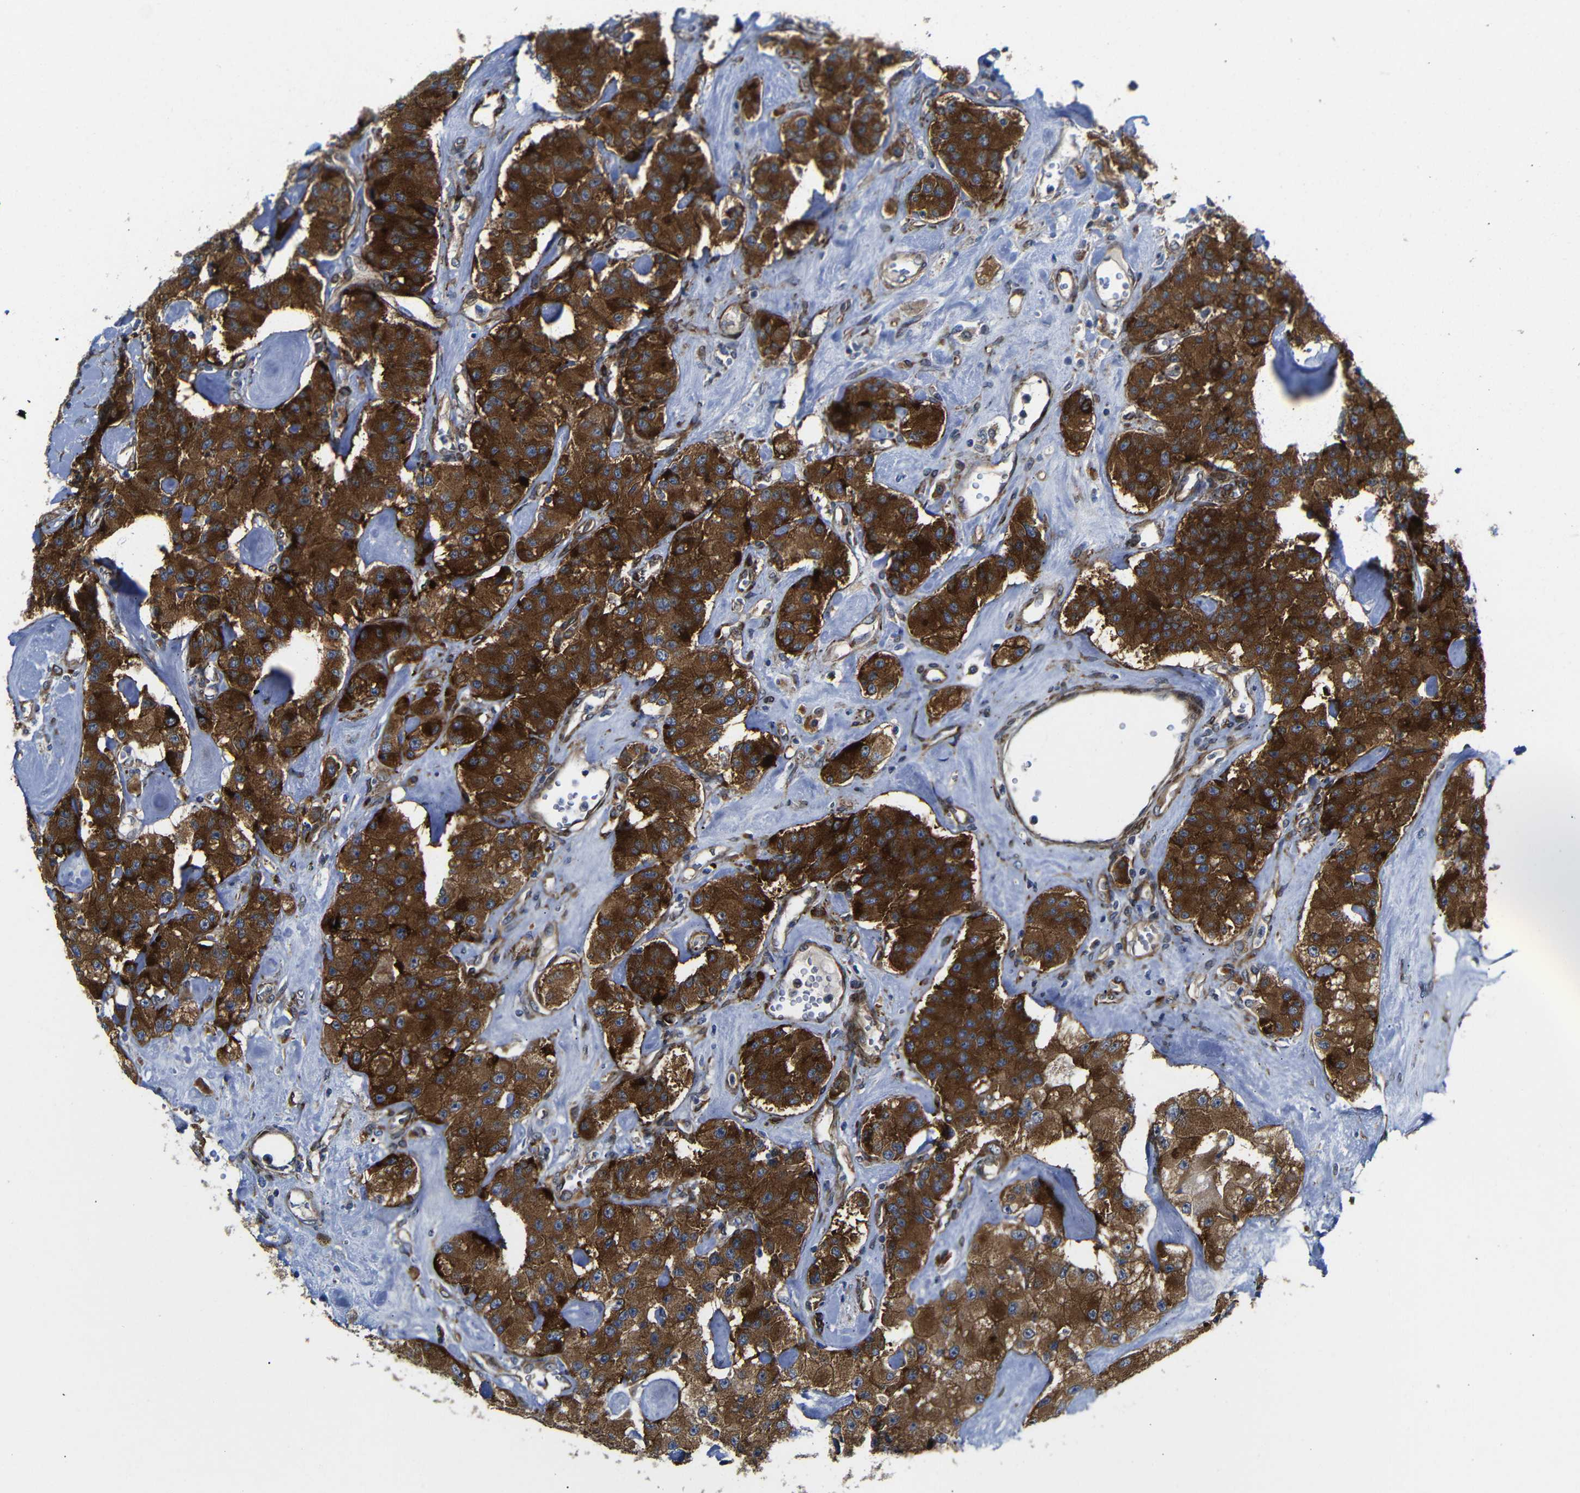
{"staining": {"intensity": "strong", "quantity": ">75%", "location": "cytoplasmic/membranous"}, "tissue": "carcinoid", "cell_type": "Tumor cells", "image_type": "cancer", "snomed": [{"axis": "morphology", "description": "Carcinoid, malignant, NOS"}, {"axis": "topography", "description": "Pancreas"}], "caption": "Carcinoid stained for a protein demonstrates strong cytoplasmic/membranous positivity in tumor cells. The protein is stained brown, and the nuclei are stained in blue (DAB (3,3'-diaminobenzidine) IHC with brightfield microscopy, high magnification).", "gene": "PARP14", "patient": {"sex": "male", "age": 41}}